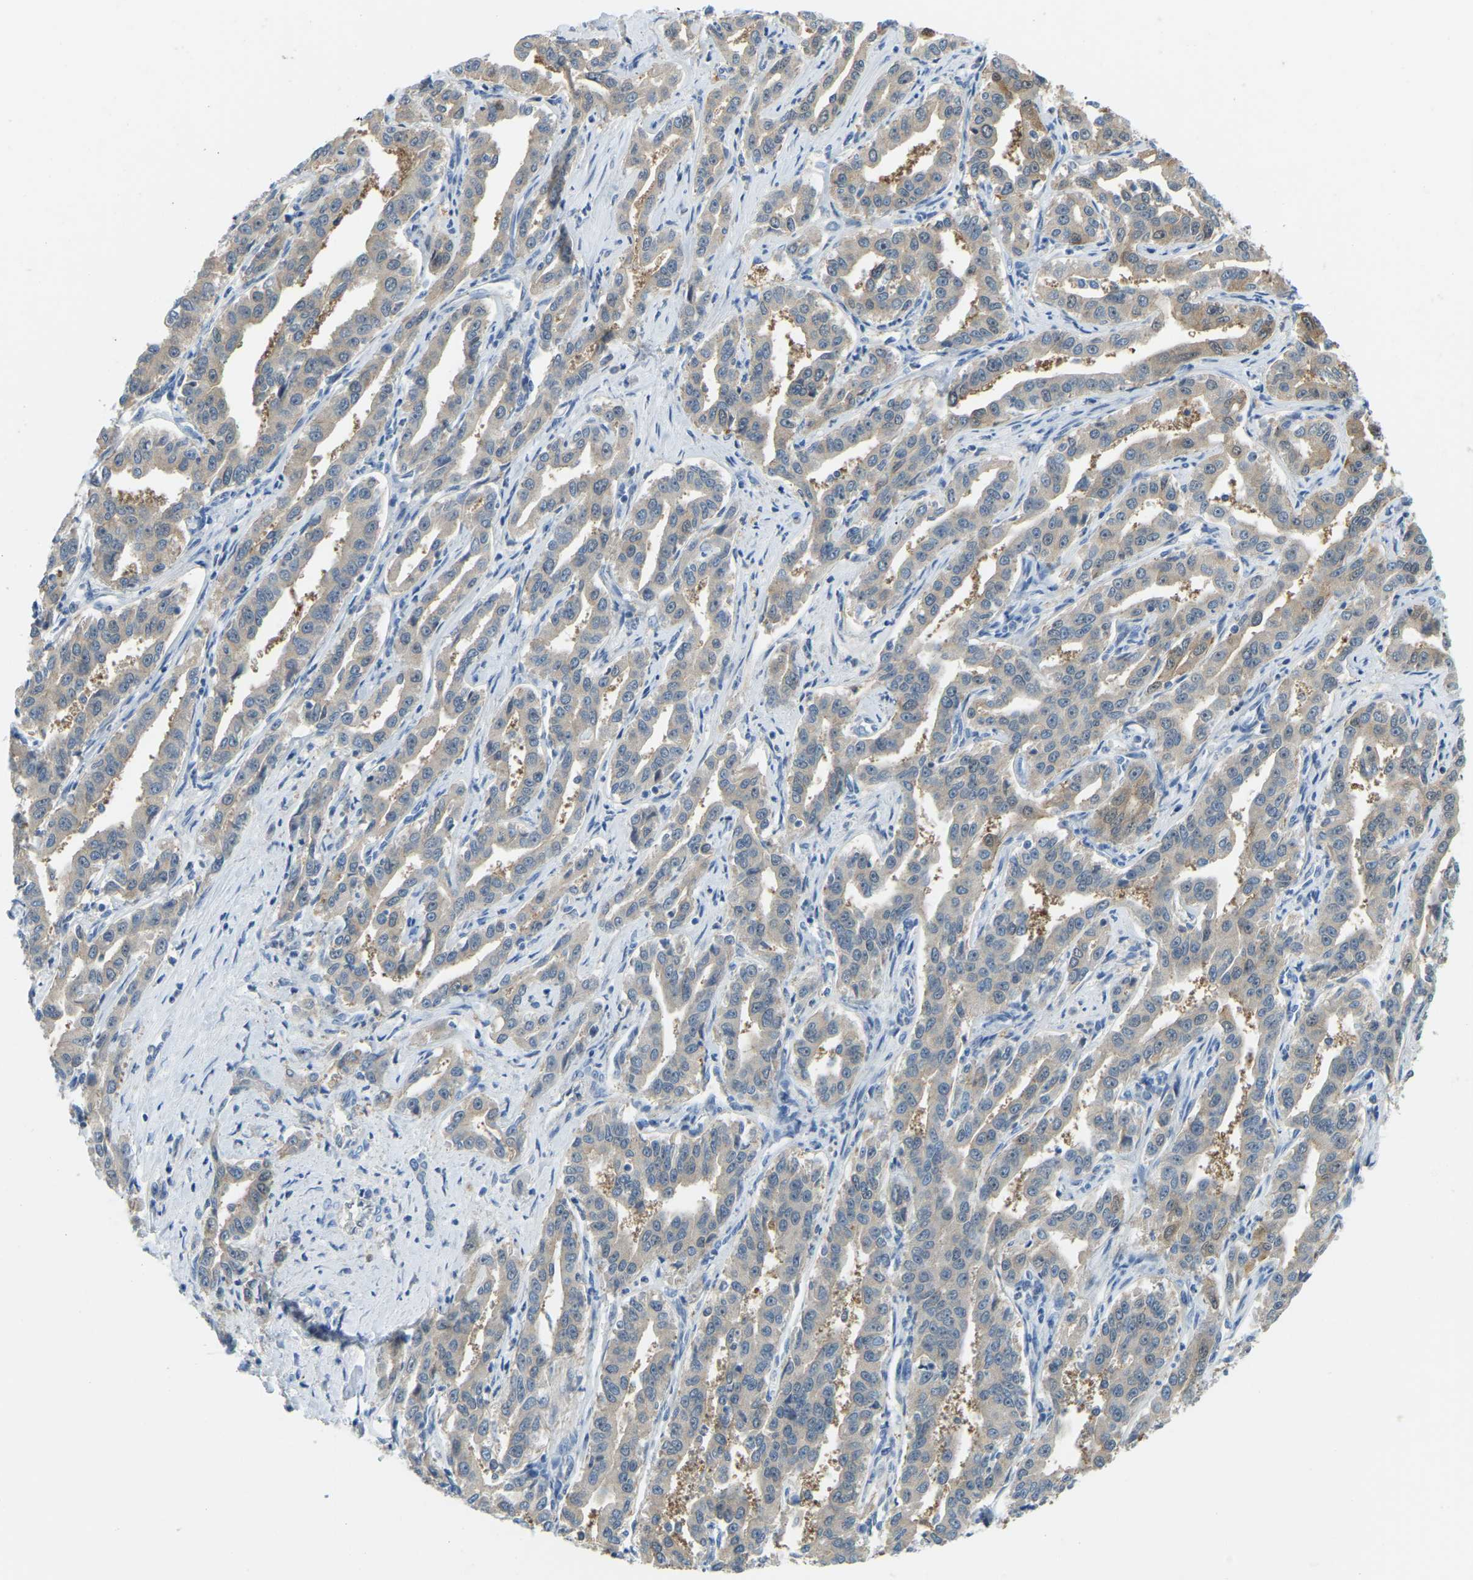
{"staining": {"intensity": "weak", "quantity": "<25%", "location": "cytoplasmic/membranous"}, "tissue": "liver cancer", "cell_type": "Tumor cells", "image_type": "cancer", "snomed": [{"axis": "morphology", "description": "Cholangiocarcinoma"}, {"axis": "topography", "description": "Liver"}], "caption": "Tumor cells show no significant protein positivity in liver cancer (cholangiocarcinoma).", "gene": "NME8", "patient": {"sex": "male", "age": 59}}